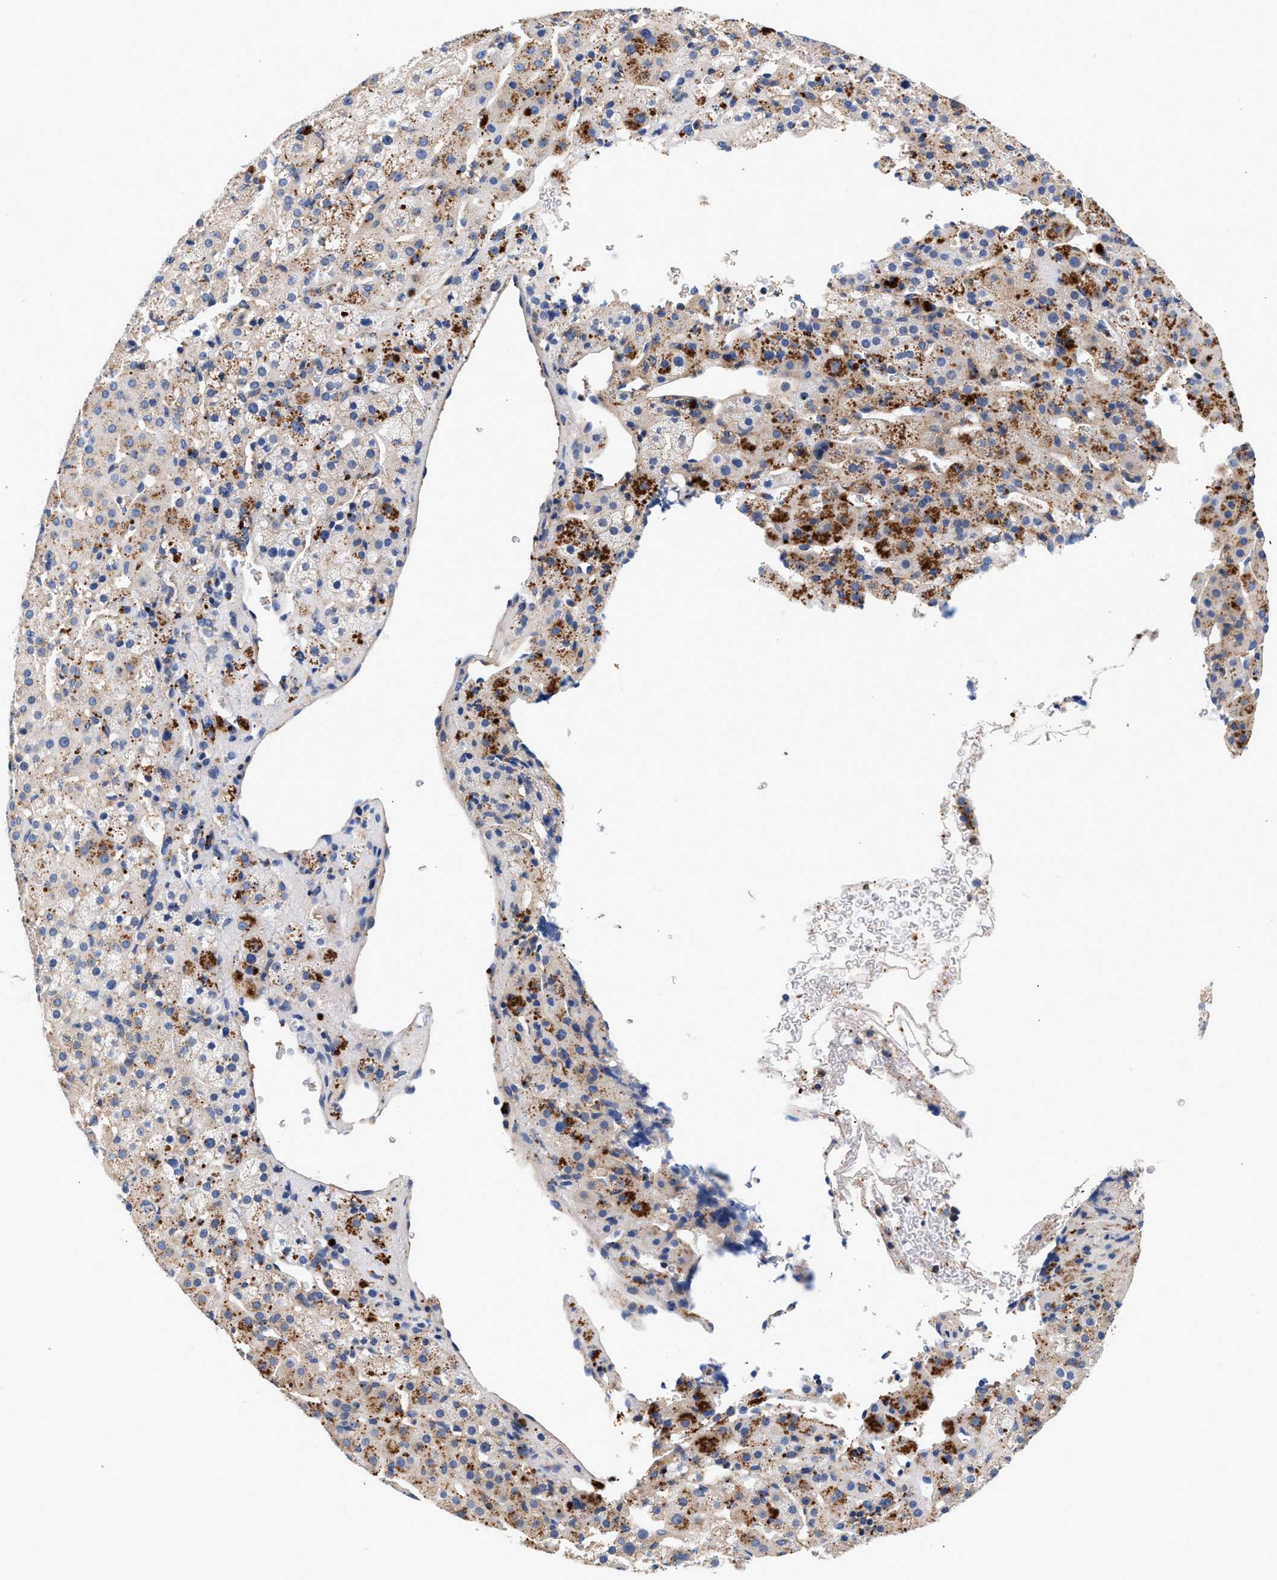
{"staining": {"intensity": "strong", "quantity": "<25%", "location": "cytoplasmic/membranous"}, "tissue": "adrenal gland", "cell_type": "Glandular cells", "image_type": "normal", "snomed": [{"axis": "morphology", "description": "Normal tissue, NOS"}, {"axis": "topography", "description": "Adrenal gland"}], "caption": "This is an image of immunohistochemistry (IHC) staining of normal adrenal gland, which shows strong positivity in the cytoplasmic/membranous of glandular cells.", "gene": "GNAI3", "patient": {"sex": "female", "age": 57}}